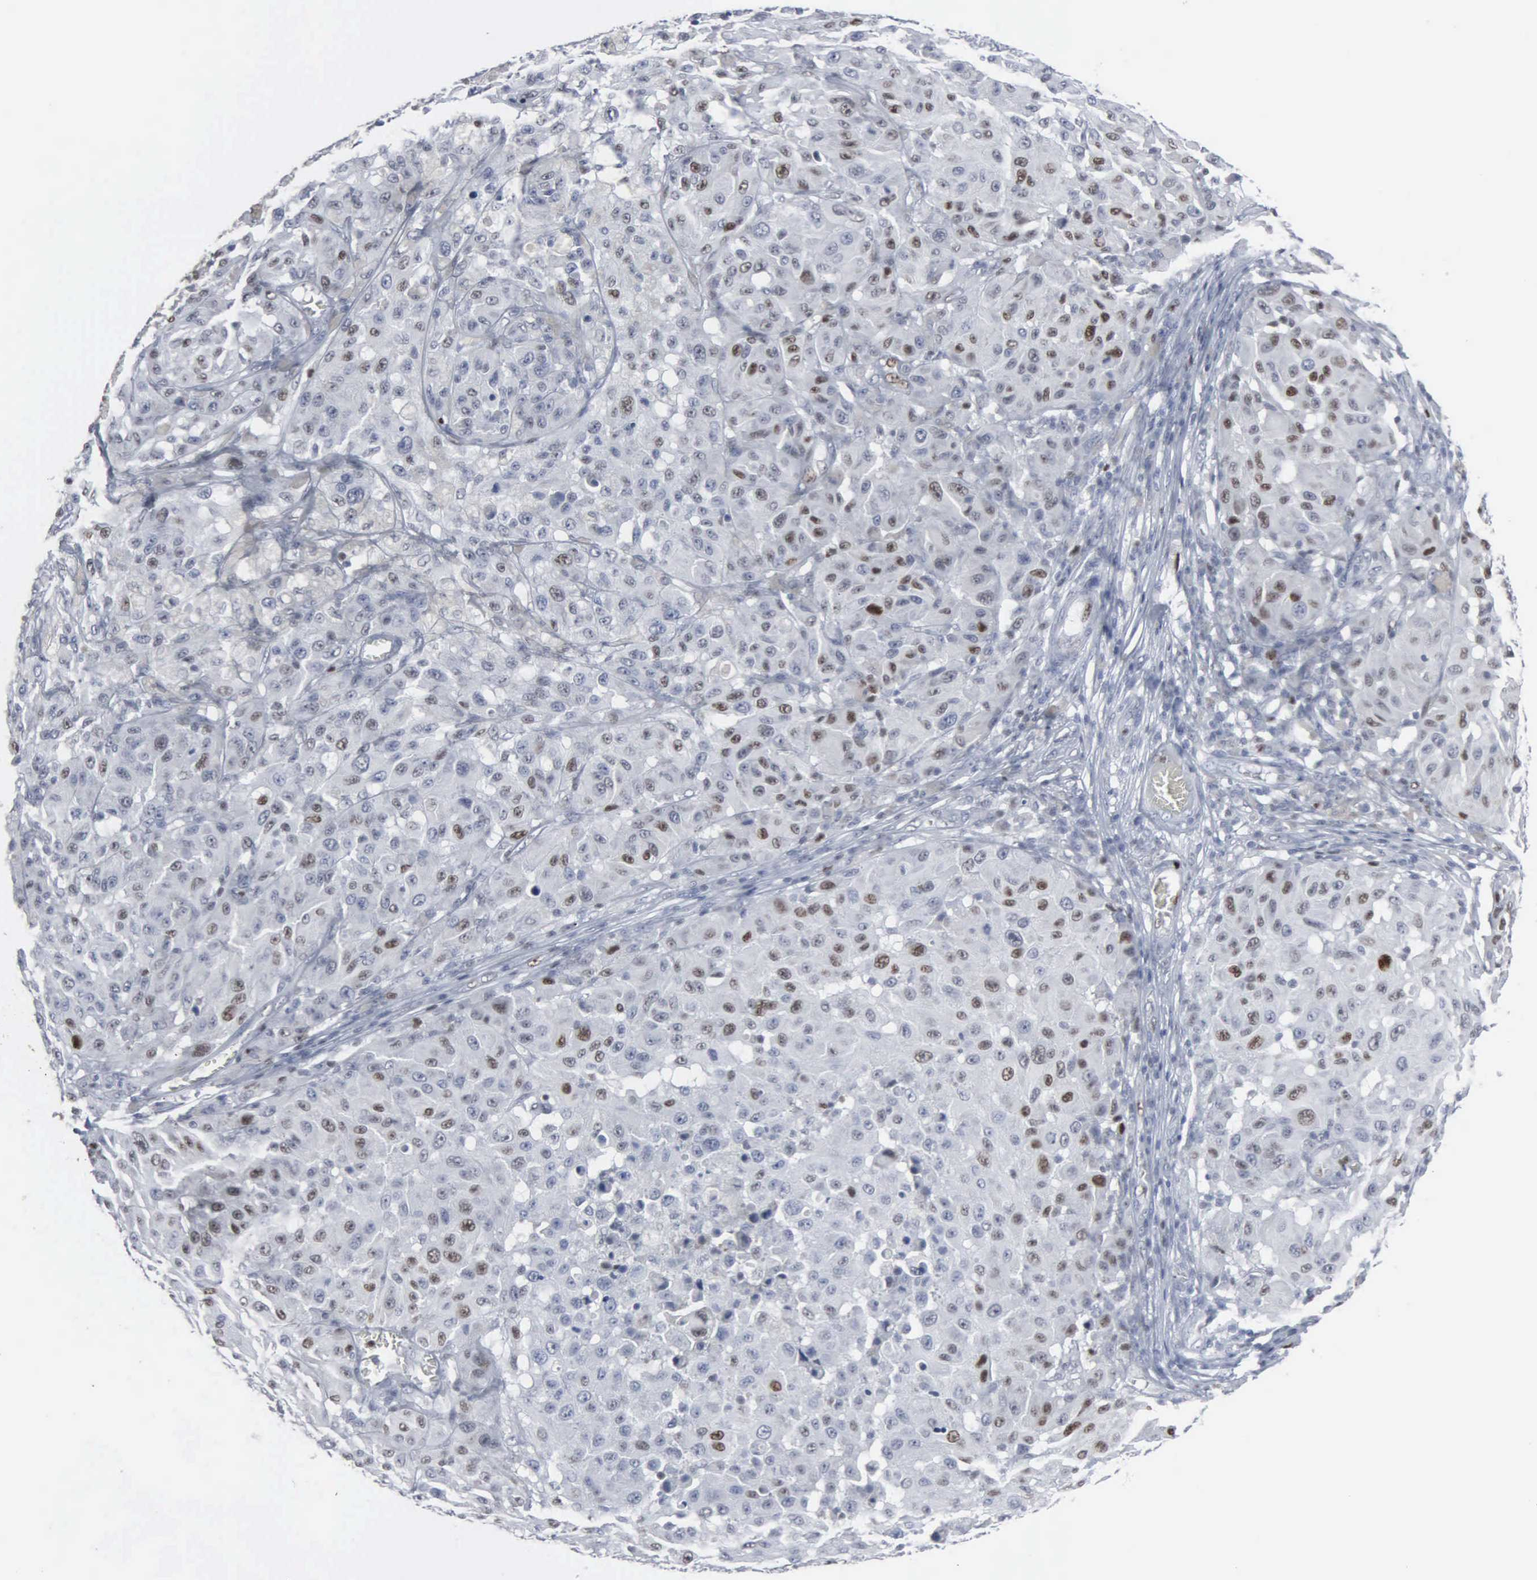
{"staining": {"intensity": "weak", "quantity": "<25%", "location": "nuclear"}, "tissue": "melanoma", "cell_type": "Tumor cells", "image_type": "cancer", "snomed": [{"axis": "morphology", "description": "Malignant melanoma, NOS"}, {"axis": "topography", "description": "Skin"}], "caption": "There is no significant staining in tumor cells of melanoma.", "gene": "CCND3", "patient": {"sex": "female", "age": 77}}